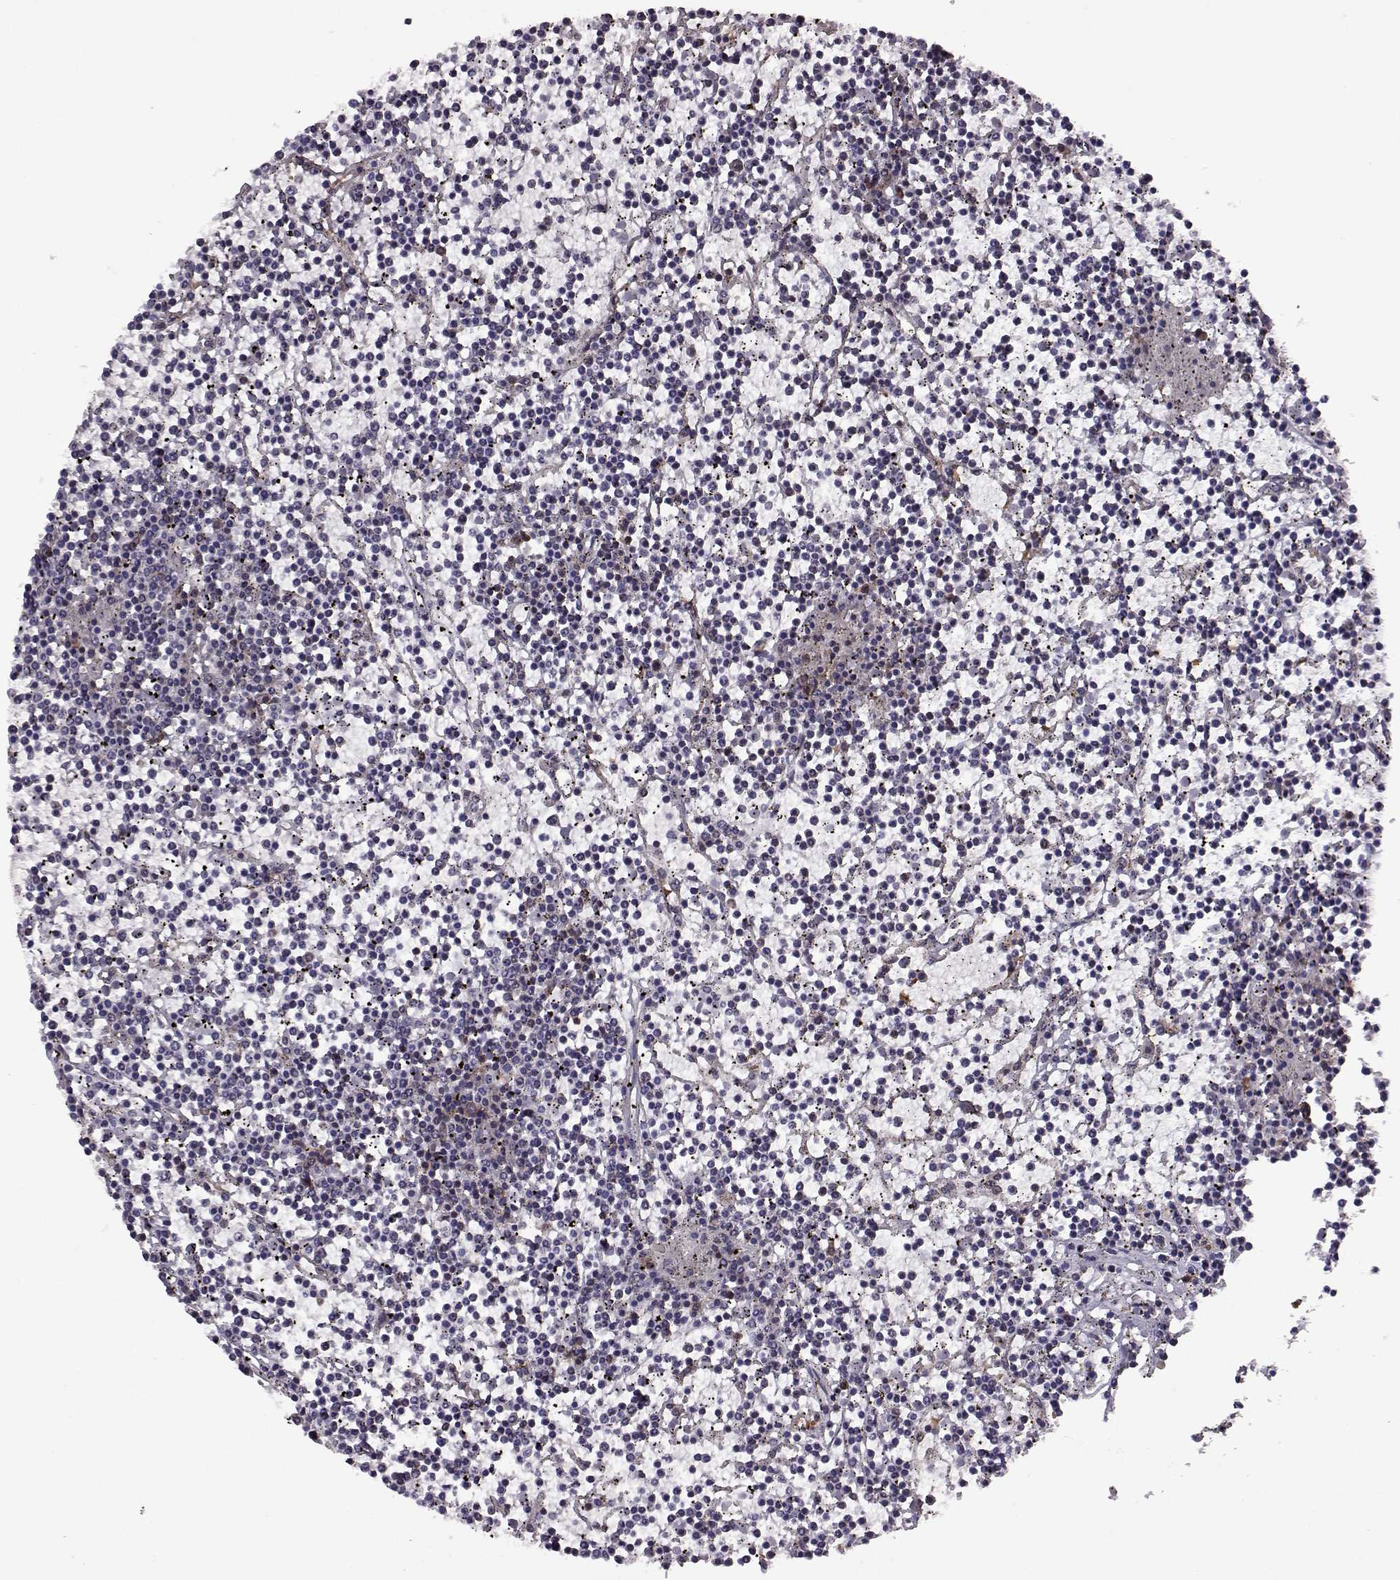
{"staining": {"intensity": "negative", "quantity": "none", "location": "none"}, "tissue": "lymphoma", "cell_type": "Tumor cells", "image_type": "cancer", "snomed": [{"axis": "morphology", "description": "Malignant lymphoma, non-Hodgkin's type, Low grade"}, {"axis": "topography", "description": "Spleen"}], "caption": "An immunohistochemistry (IHC) histopathology image of lymphoma is shown. There is no staining in tumor cells of lymphoma.", "gene": "URI1", "patient": {"sex": "female", "age": 19}}